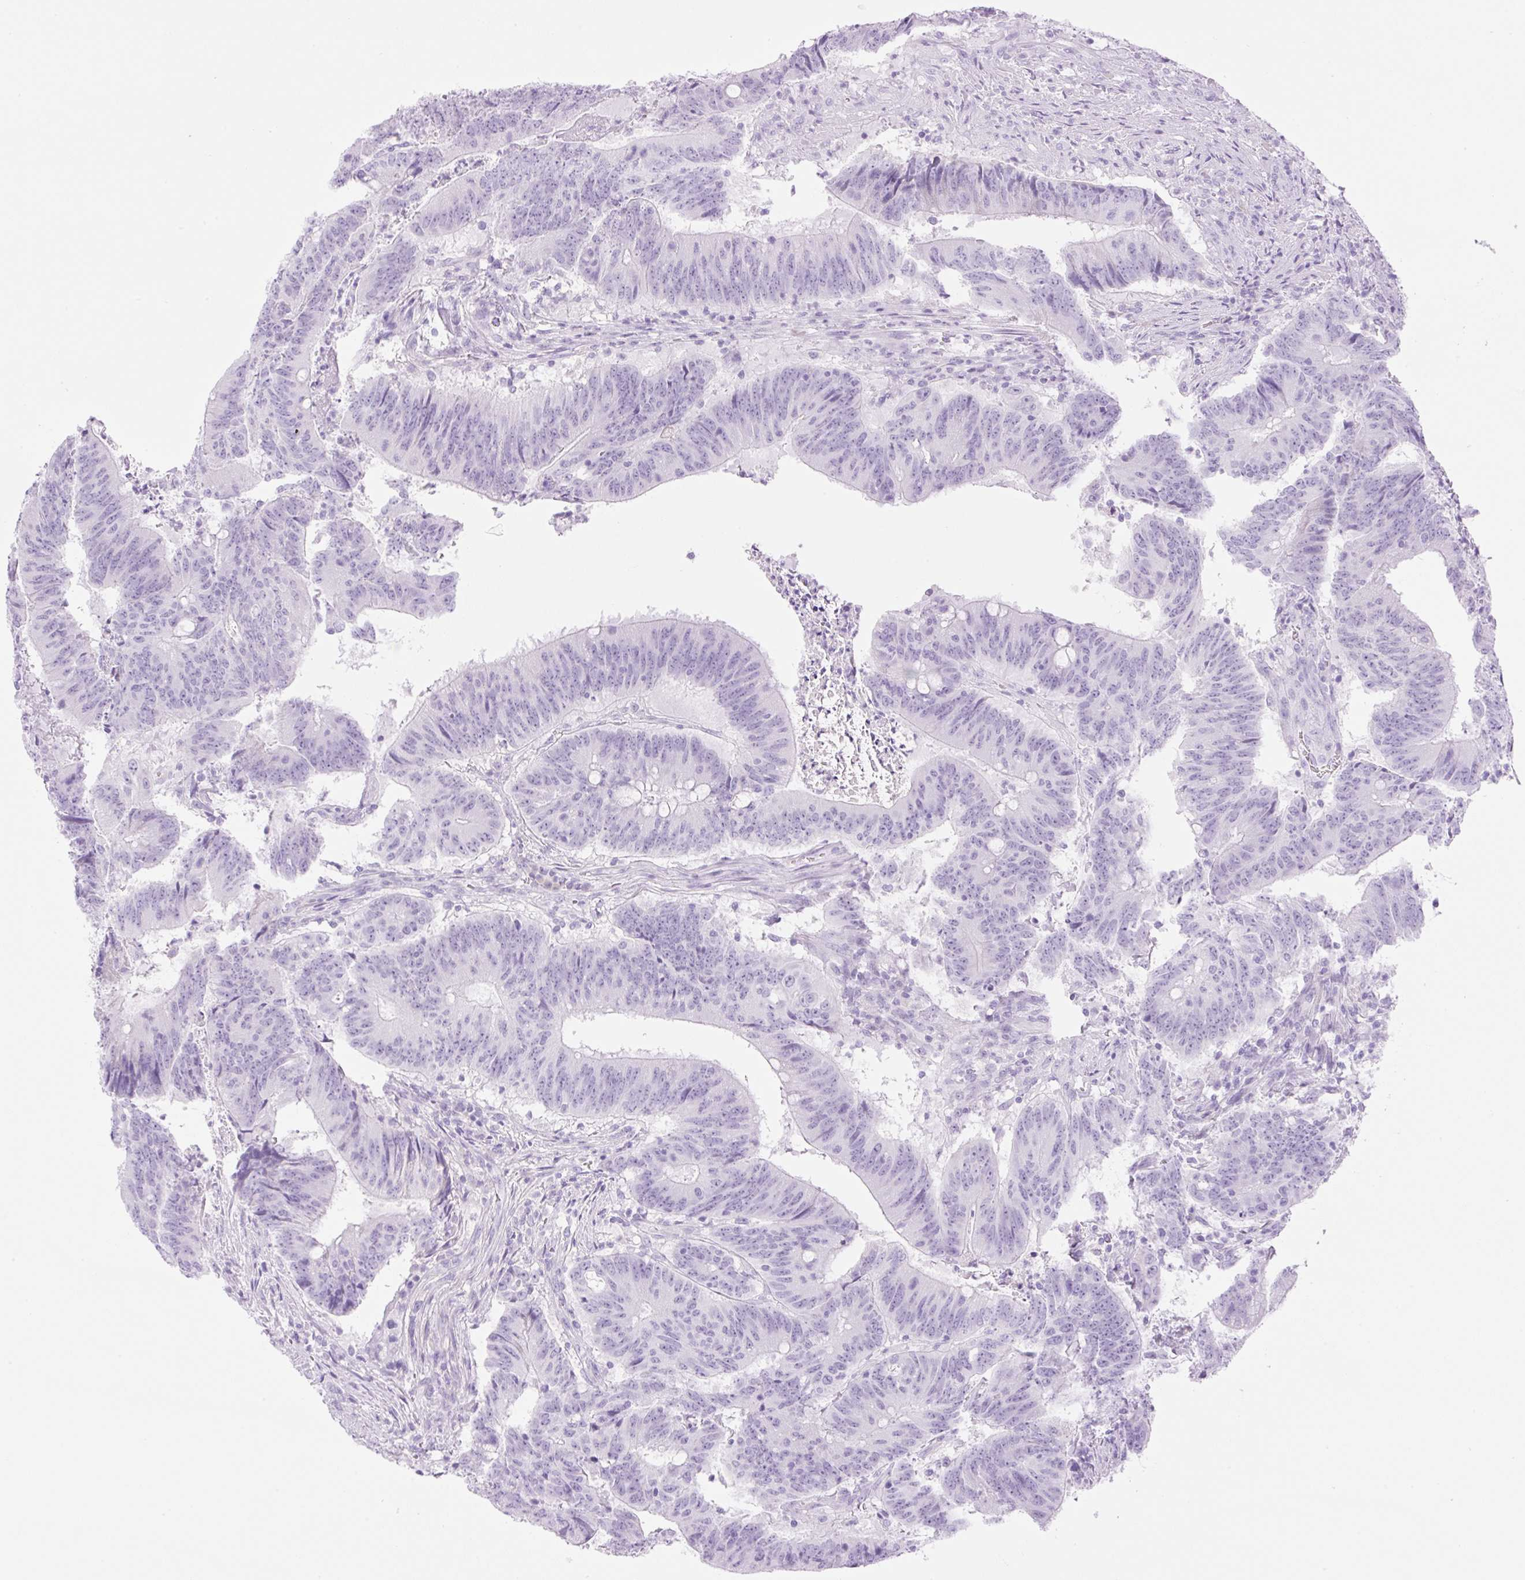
{"staining": {"intensity": "negative", "quantity": "none", "location": "none"}, "tissue": "colorectal cancer", "cell_type": "Tumor cells", "image_type": "cancer", "snomed": [{"axis": "morphology", "description": "Adenocarcinoma, NOS"}, {"axis": "topography", "description": "Colon"}], "caption": "DAB immunohistochemical staining of human colorectal adenocarcinoma exhibits no significant staining in tumor cells. Brightfield microscopy of immunohistochemistry (IHC) stained with DAB (brown) and hematoxylin (blue), captured at high magnification.", "gene": "PALM3", "patient": {"sex": "female", "age": 87}}